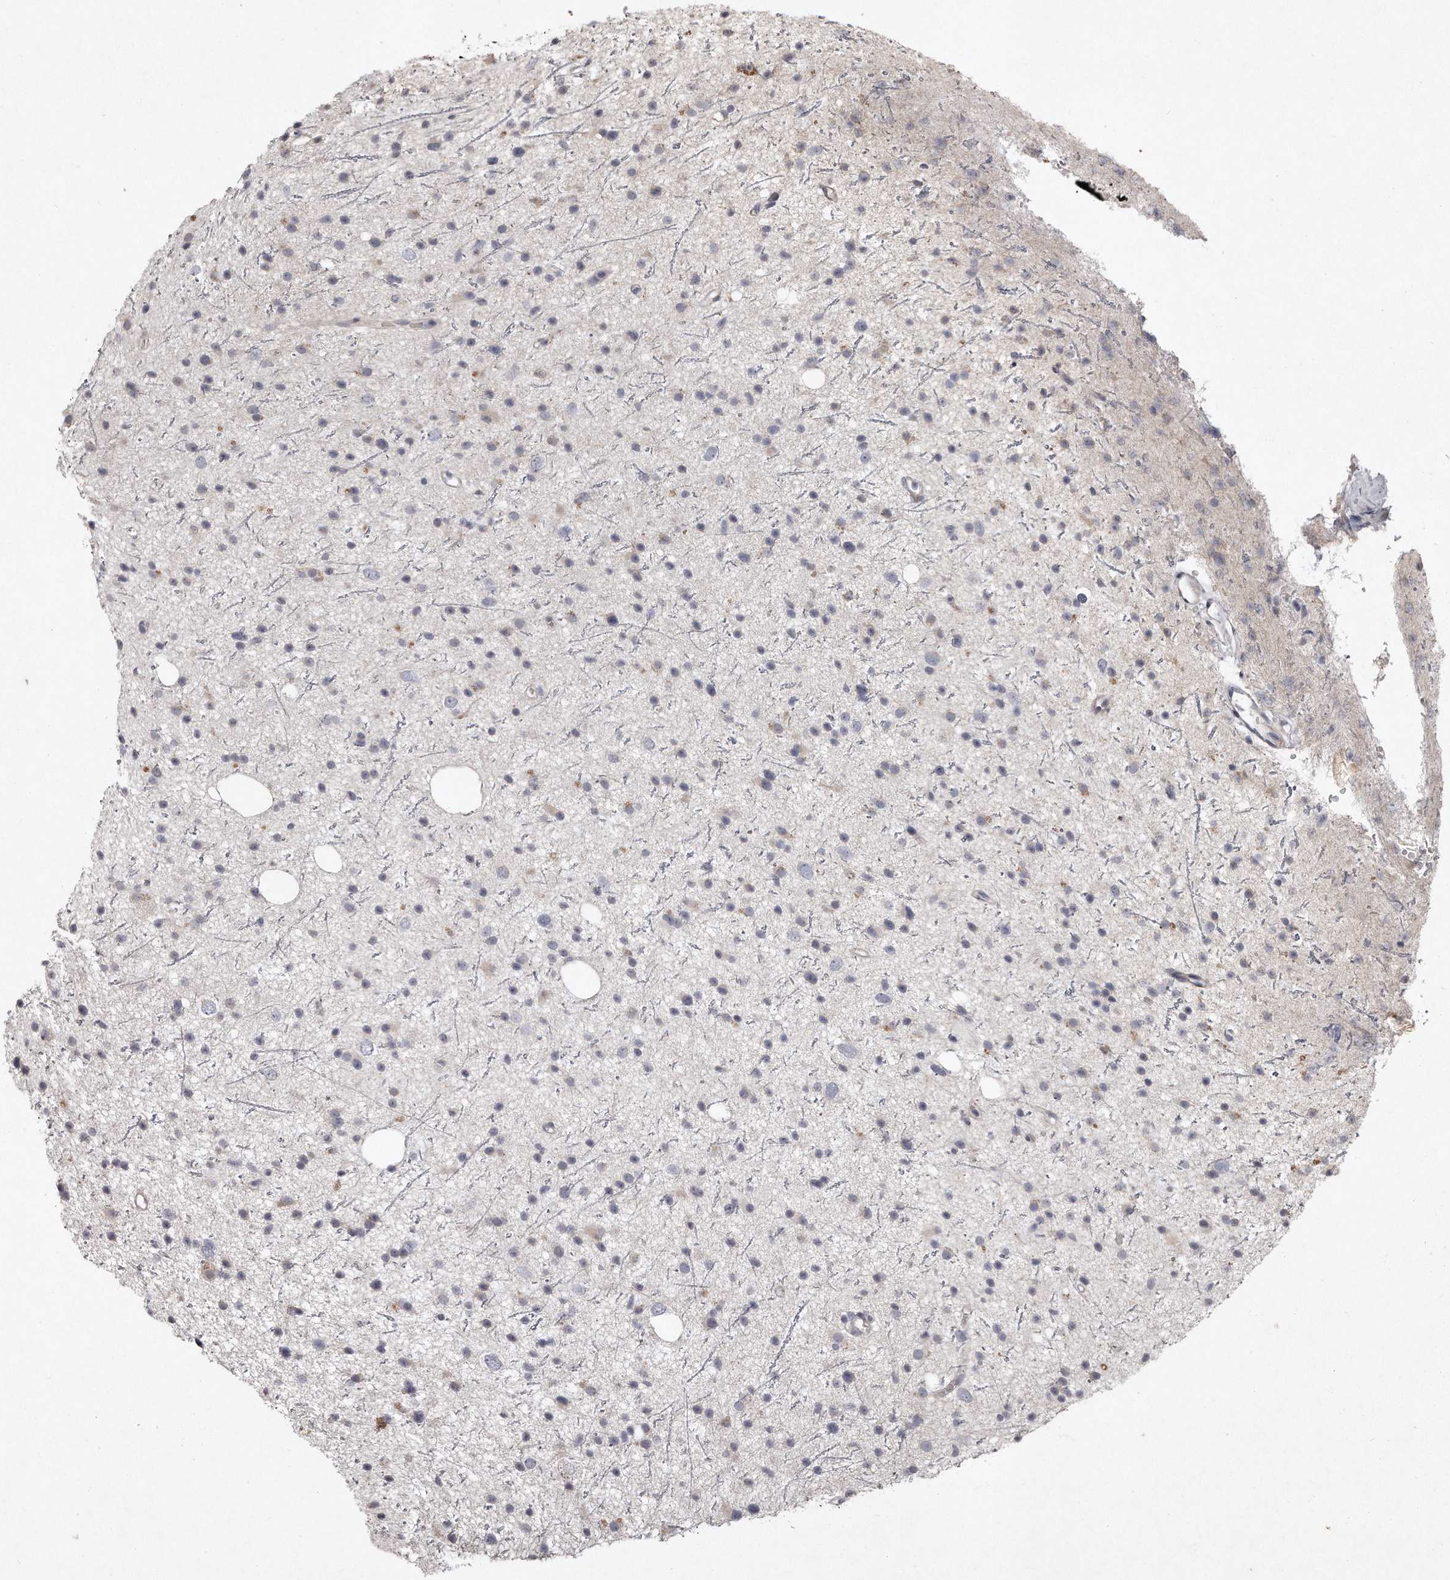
{"staining": {"intensity": "negative", "quantity": "none", "location": "none"}, "tissue": "glioma", "cell_type": "Tumor cells", "image_type": "cancer", "snomed": [{"axis": "morphology", "description": "Glioma, malignant, Low grade"}, {"axis": "topography", "description": "Cerebral cortex"}], "caption": "The histopathology image exhibits no staining of tumor cells in glioma.", "gene": "TECR", "patient": {"sex": "female", "age": 39}}